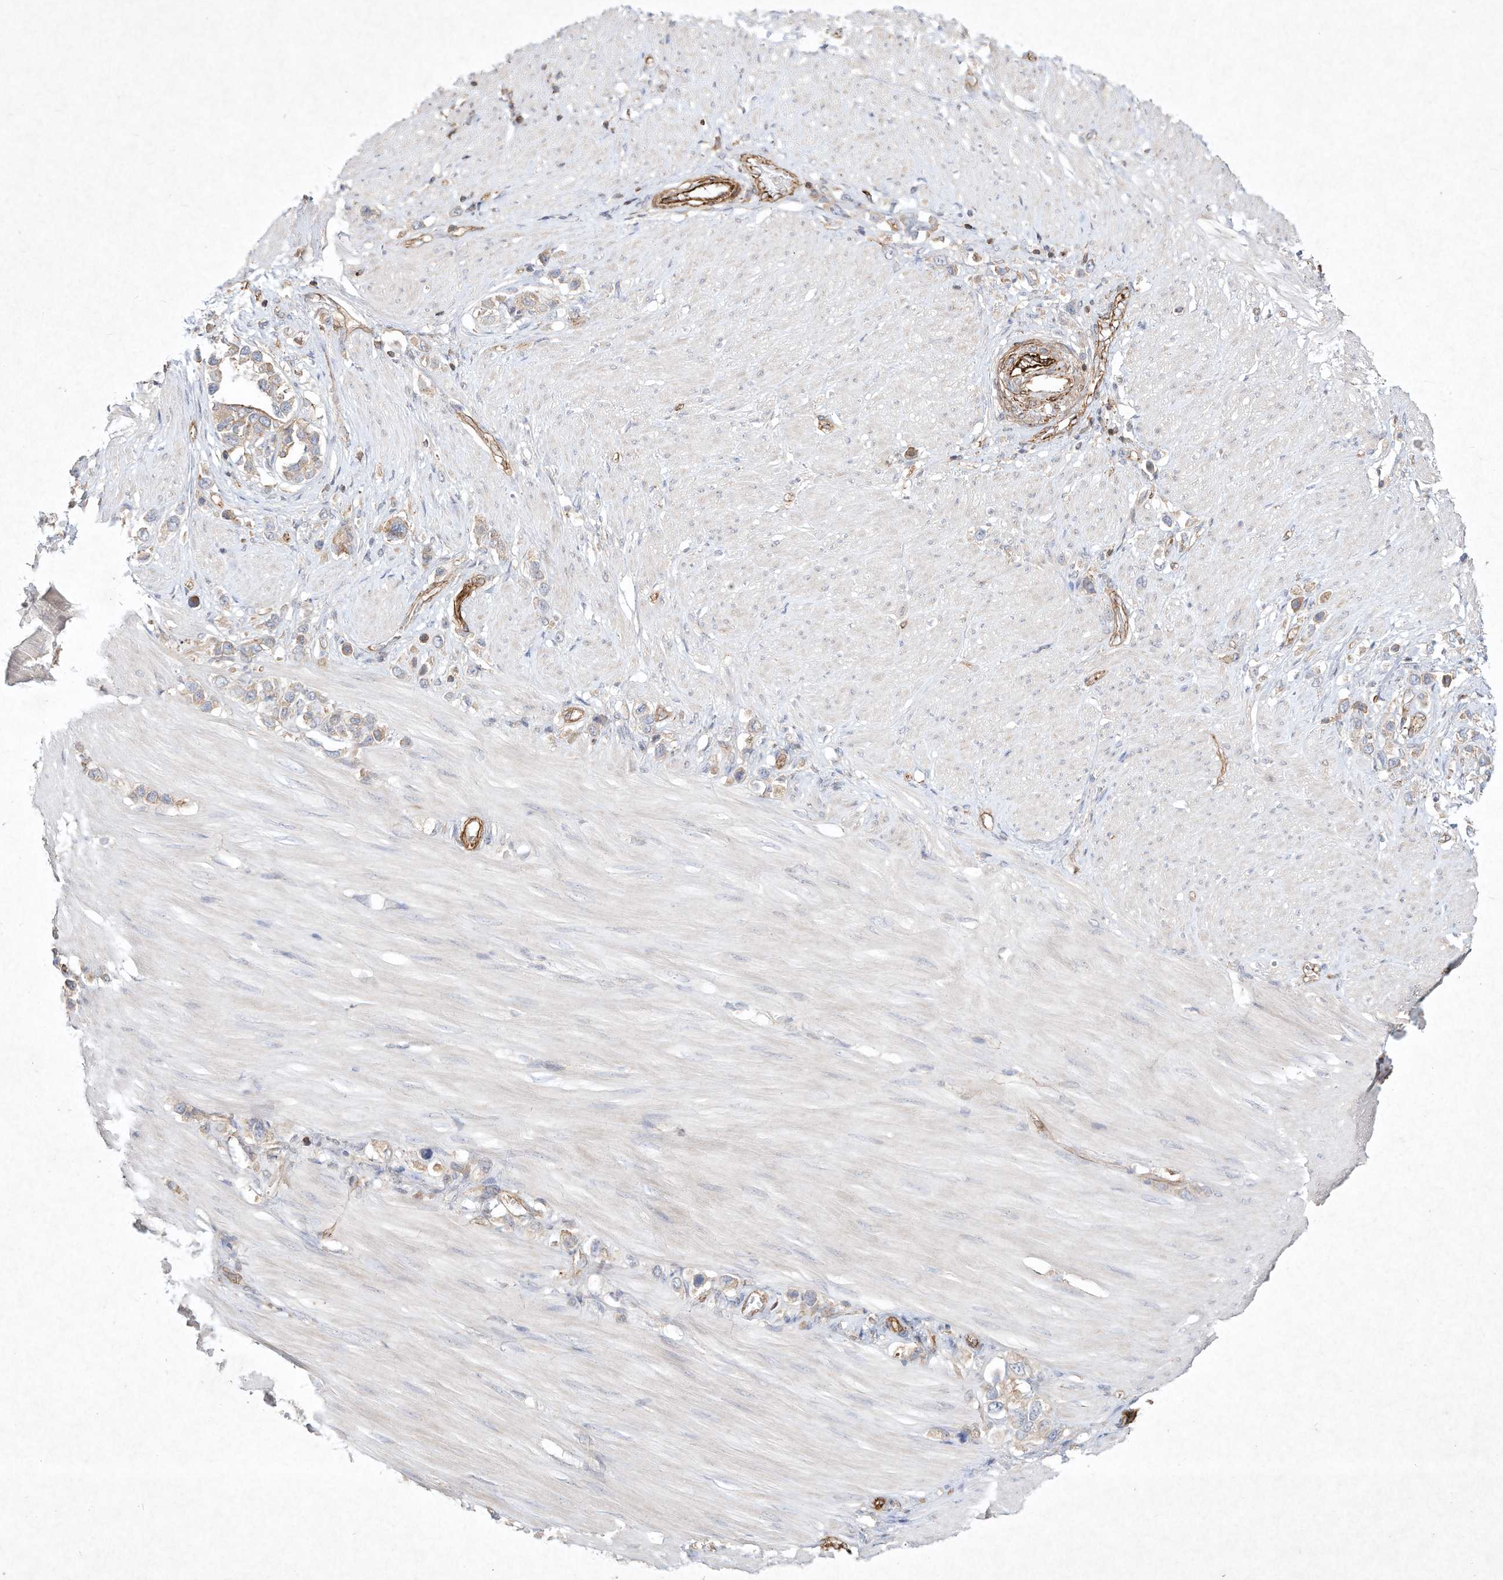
{"staining": {"intensity": "weak", "quantity": ">75%", "location": "cytoplasmic/membranous"}, "tissue": "stomach cancer", "cell_type": "Tumor cells", "image_type": "cancer", "snomed": [{"axis": "morphology", "description": "Adenocarcinoma, NOS"}, {"axis": "topography", "description": "Stomach"}], "caption": "Immunohistochemical staining of stomach cancer demonstrates low levels of weak cytoplasmic/membranous protein positivity in about >75% of tumor cells.", "gene": "HTR5A", "patient": {"sex": "female", "age": 65}}